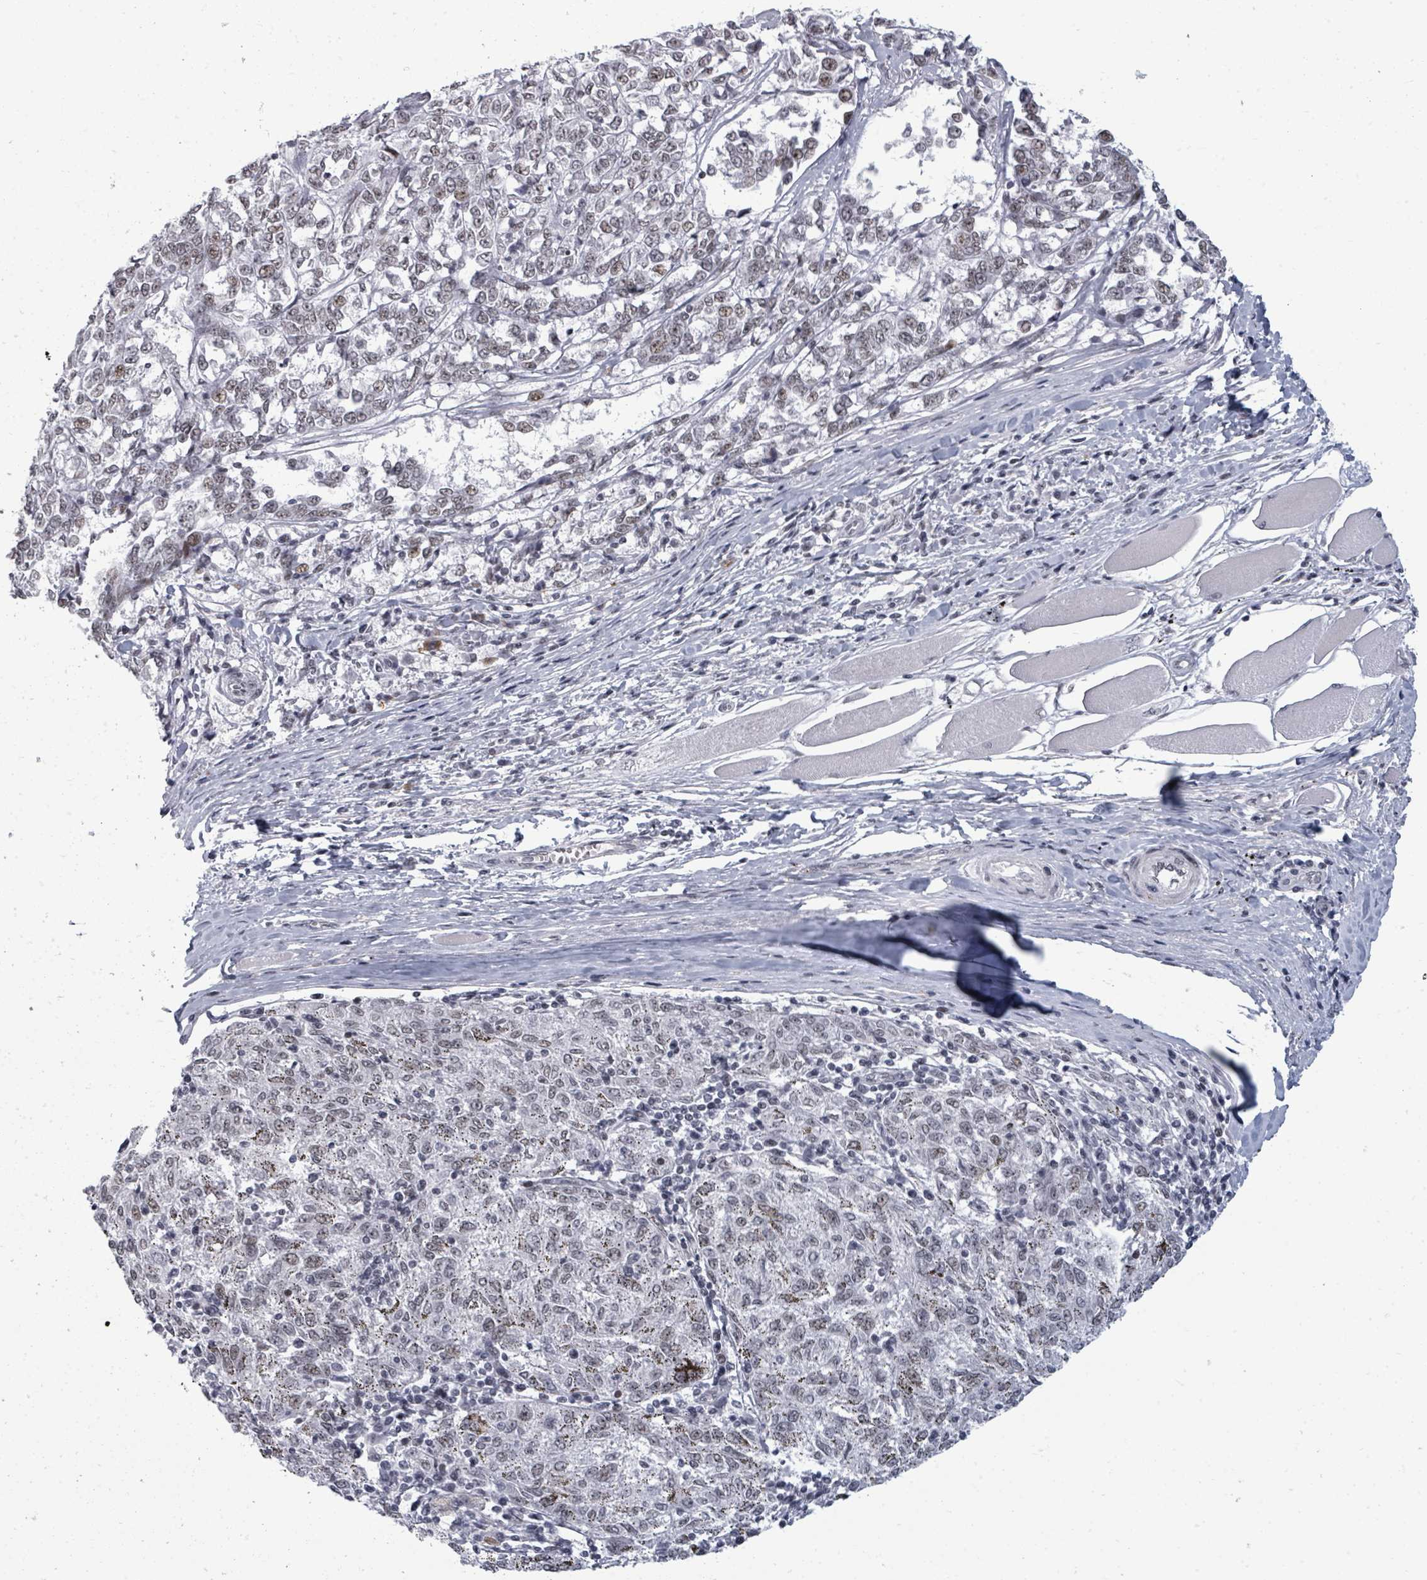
{"staining": {"intensity": "weak", "quantity": "25%-75%", "location": "nuclear"}, "tissue": "melanoma", "cell_type": "Tumor cells", "image_type": "cancer", "snomed": [{"axis": "morphology", "description": "Malignant melanoma, NOS"}, {"axis": "topography", "description": "Skin"}], "caption": "A brown stain shows weak nuclear expression of a protein in malignant melanoma tumor cells.", "gene": "ERCC5", "patient": {"sex": "female", "age": 72}}